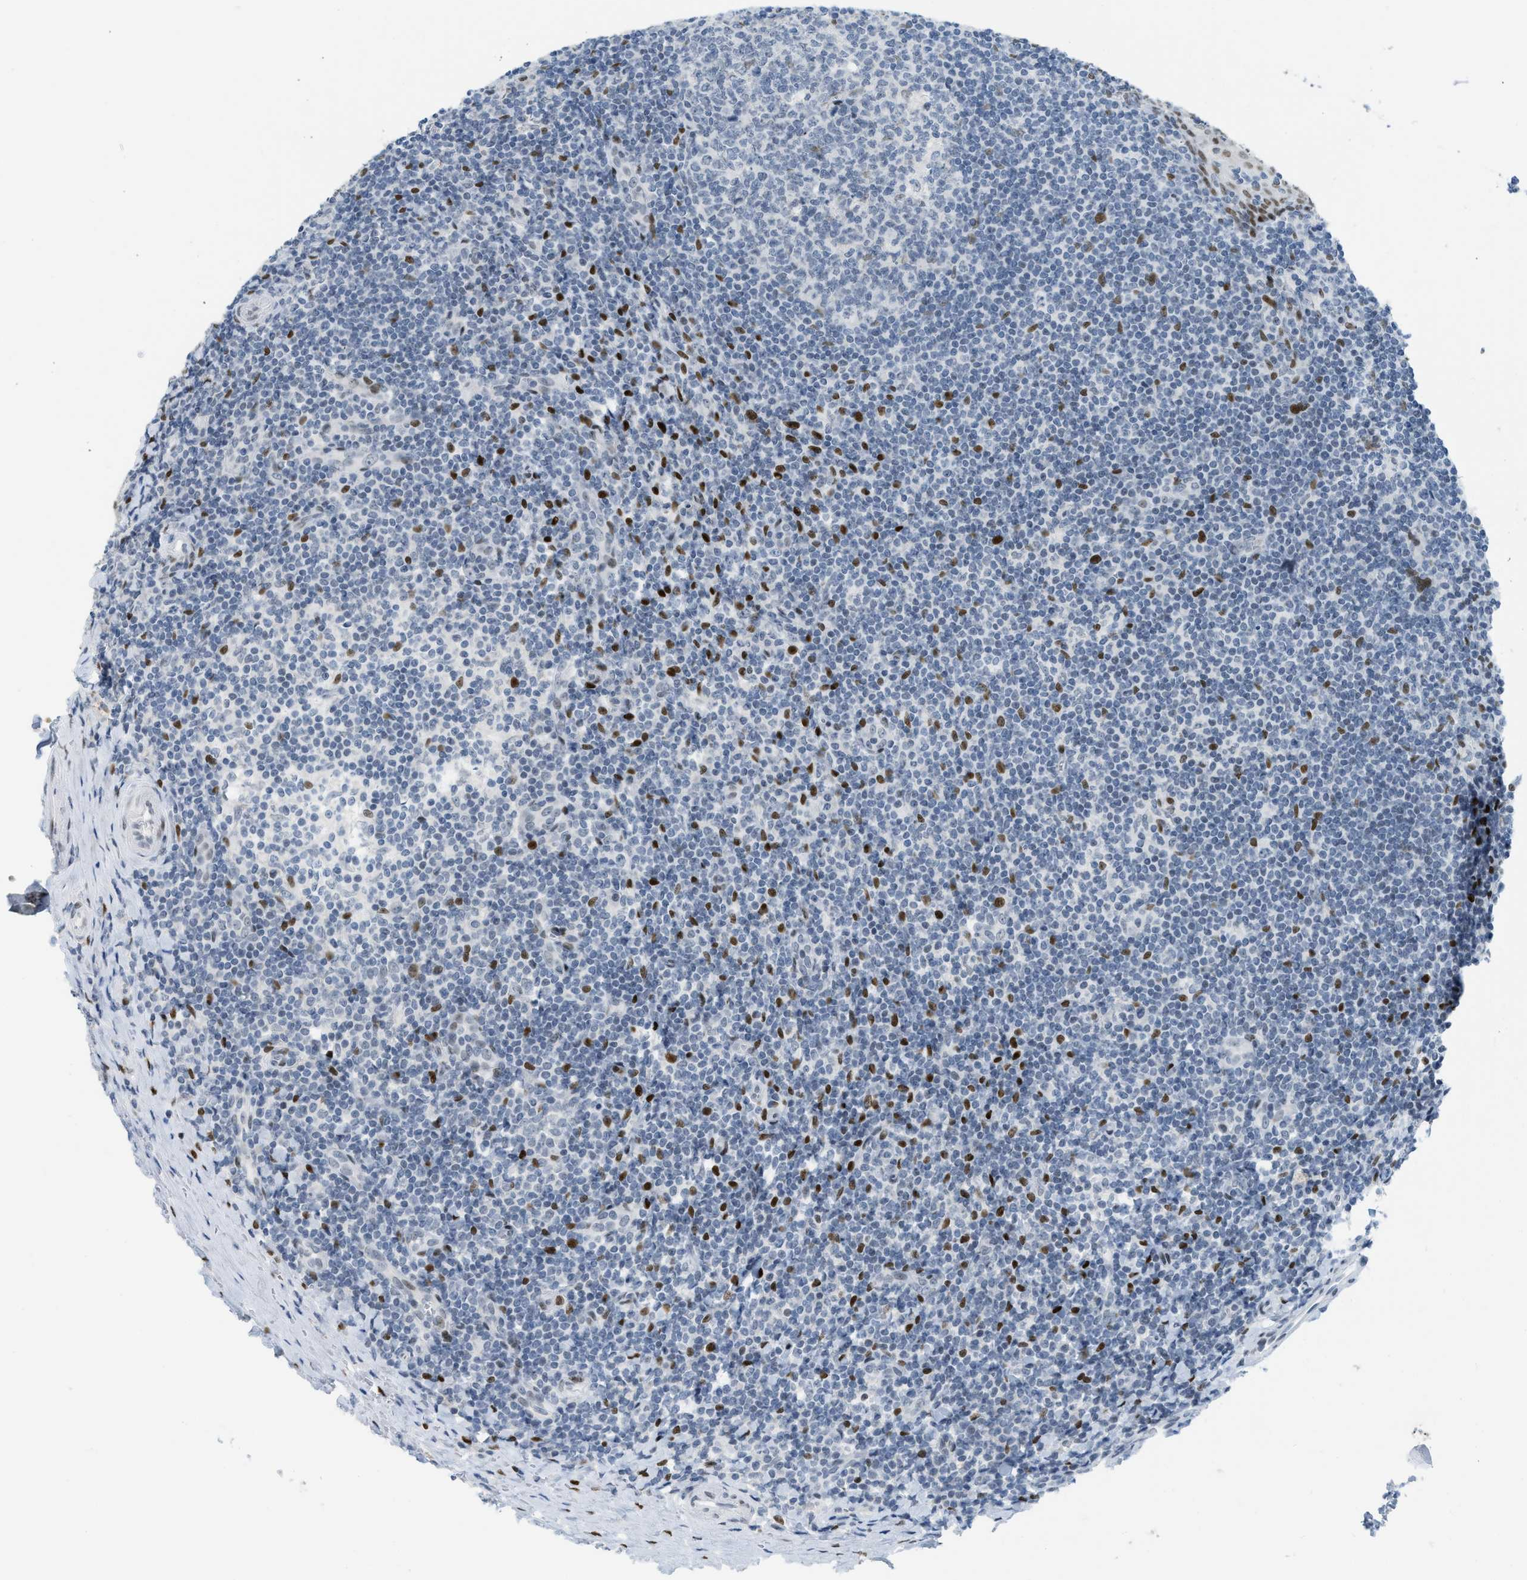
{"staining": {"intensity": "weak", "quantity": "<25%", "location": "nuclear"}, "tissue": "tonsil", "cell_type": "Germinal center cells", "image_type": "normal", "snomed": [{"axis": "morphology", "description": "Normal tissue, NOS"}, {"axis": "topography", "description": "Tonsil"}], "caption": "This histopathology image is of benign tonsil stained with IHC to label a protein in brown with the nuclei are counter-stained blue. There is no staining in germinal center cells.", "gene": "PBX1", "patient": {"sex": "male", "age": 37}}